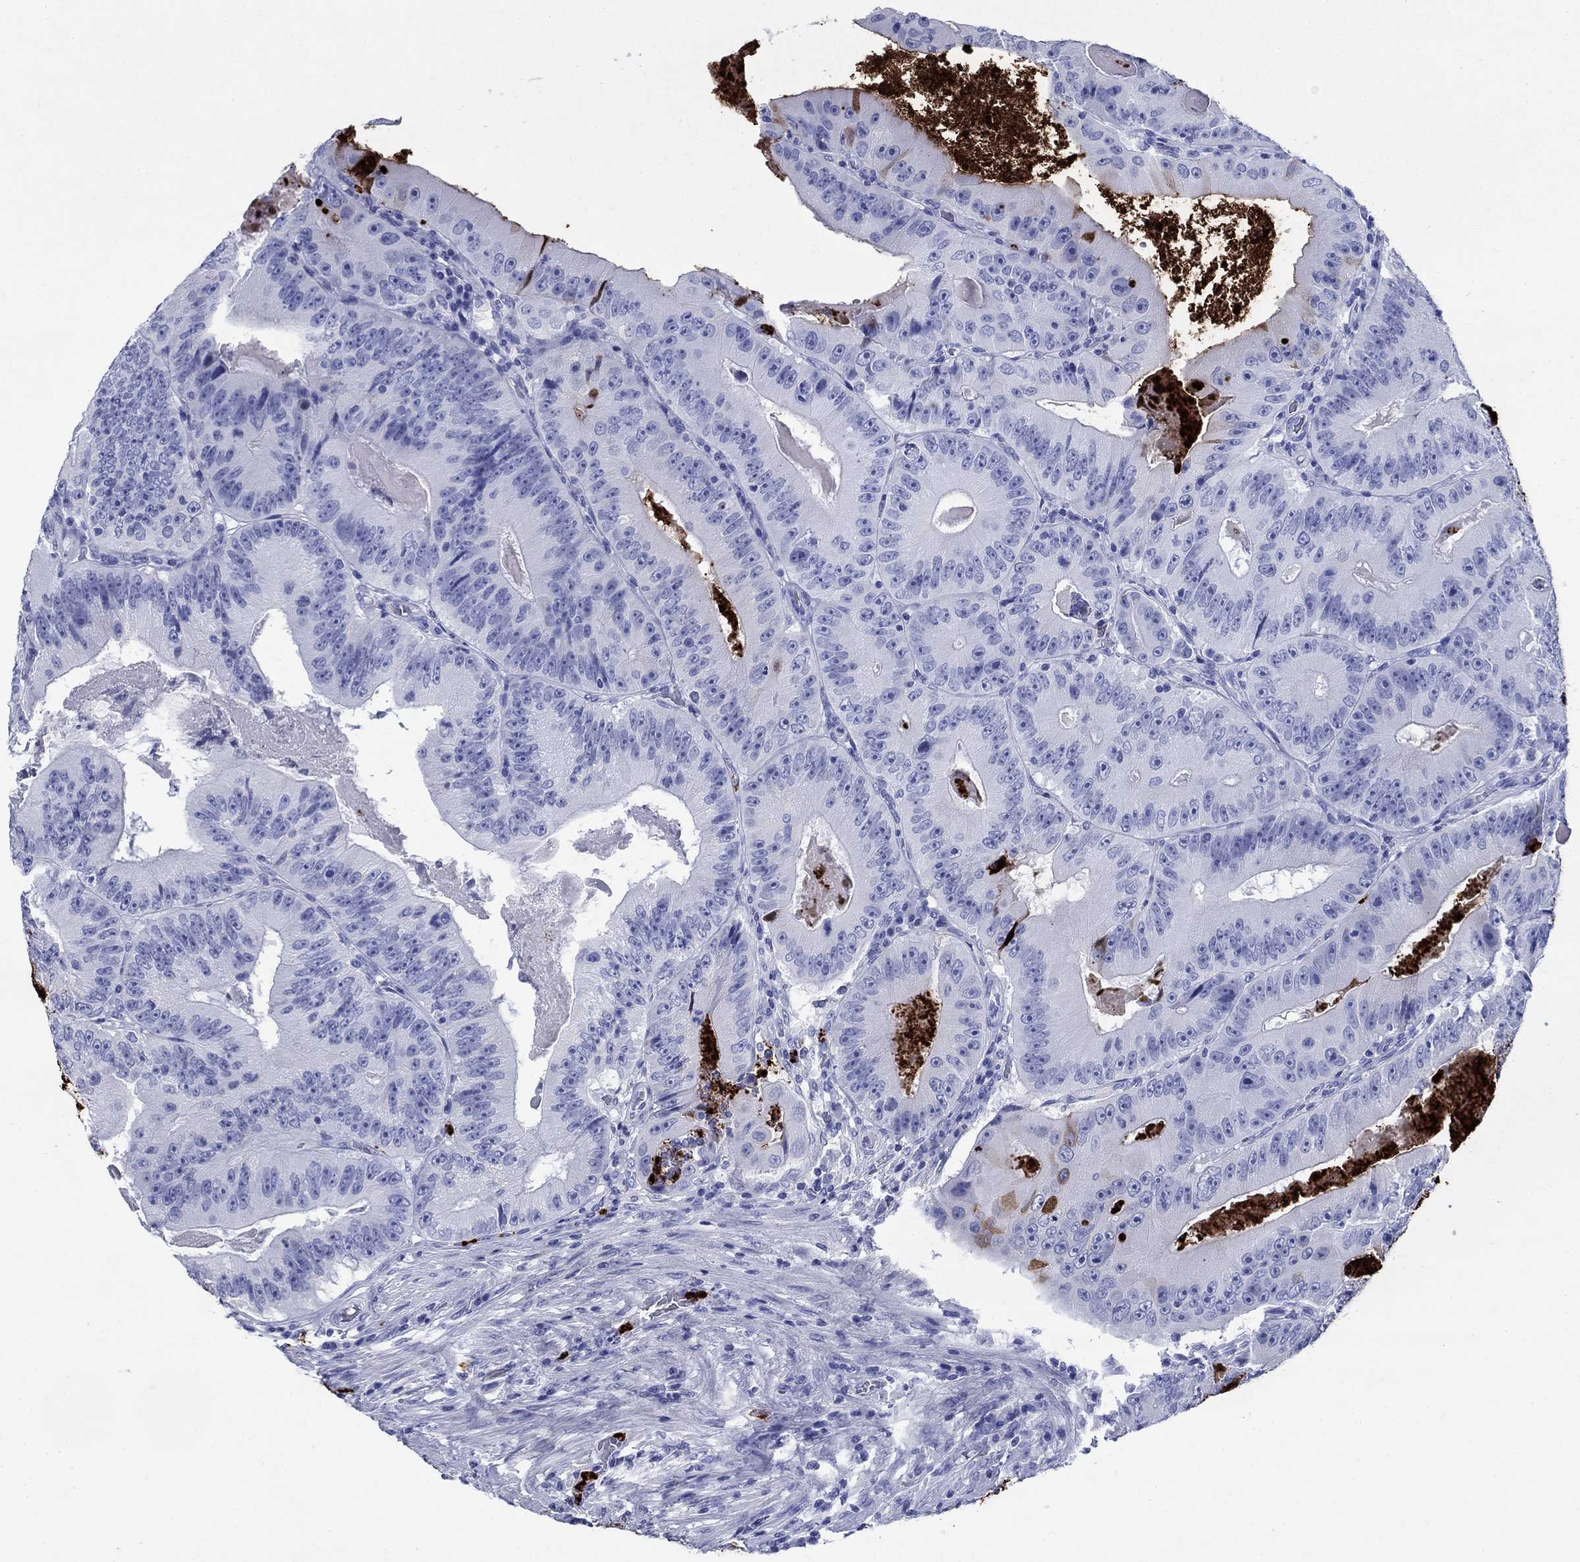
{"staining": {"intensity": "negative", "quantity": "none", "location": "none"}, "tissue": "colorectal cancer", "cell_type": "Tumor cells", "image_type": "cancer", "snomed": [{"axis": "morphology", "description": "Adenocarcinoma, NOS"}, {"axis": "topography", "description": "Colon"}], "caption": "Micrograph shows no protein staining in tumor cells of colorectal cancer (adenocarcinoma) tissue.", "gene": "AZU1", "patient": {"sex": "female", "age": 86}}